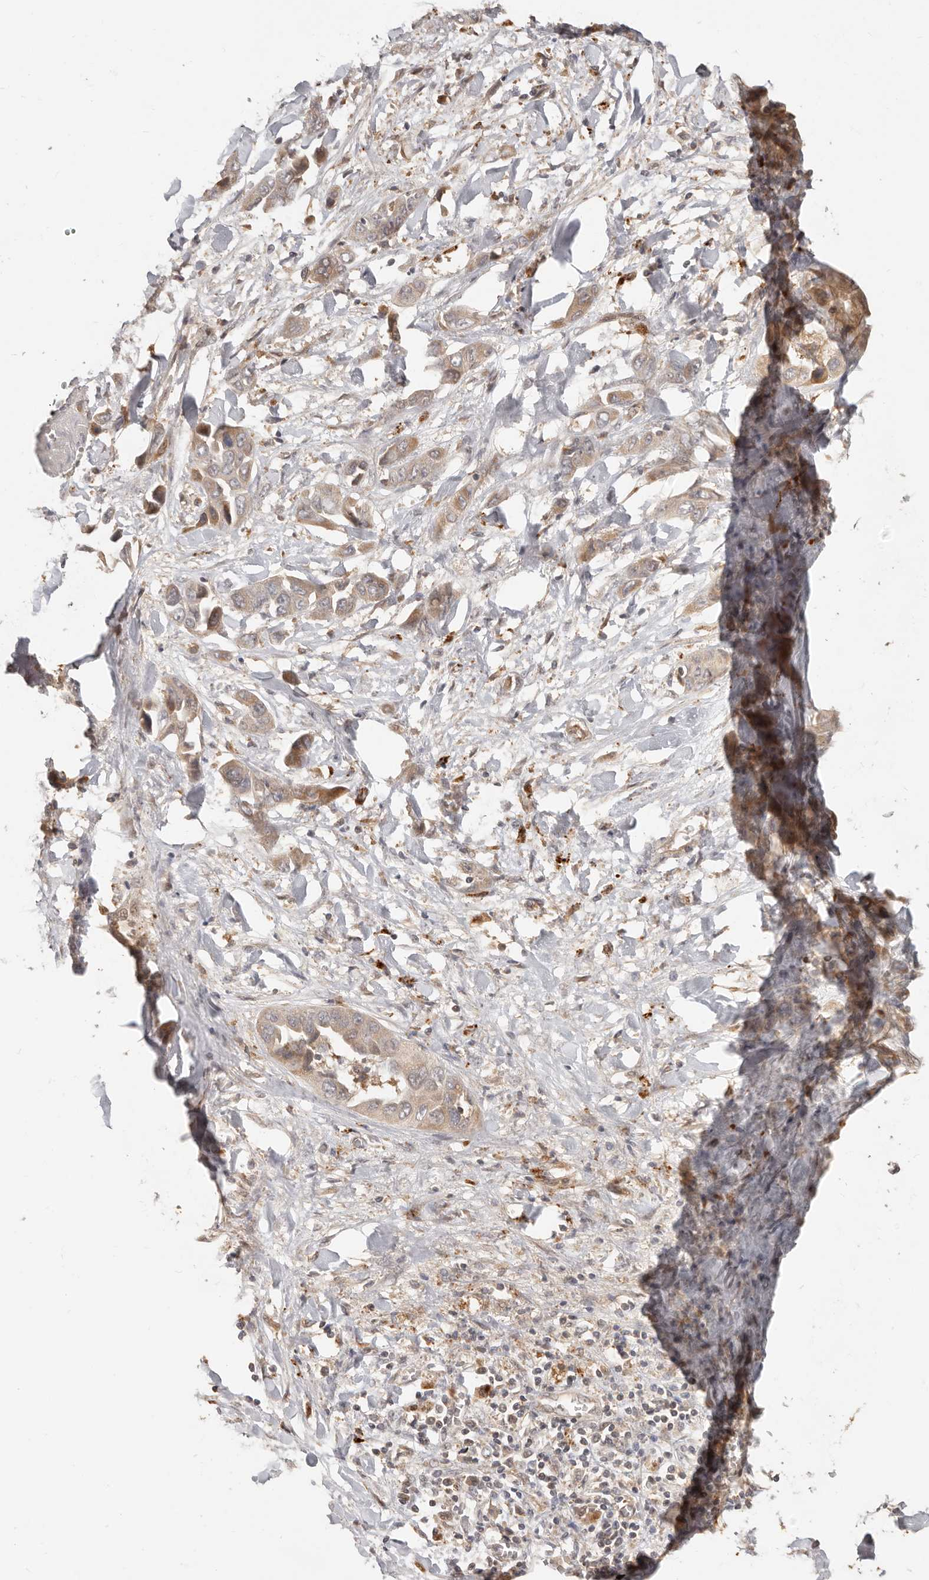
{"staining": {"intensity": "weak", "quantity": ">75%", "location": "cytoplasmic/membranous"}, "tissue": "liver cancer", "cell_type": "Tumor cells", "image_type": "cancer", "snomed": [{"axis": "morphology", "description": "Cholangiocarcinoma"}, {"axis": "topography", "description": "Liver"}], "caption": "Immunohistochemistry (IHC) staining of liver cancer, which shows low levels of weak cytoplasmic/membranous expression in about >75% of tumor cells indicating weak cytoplasmic/membranous protein positivity. The staining was performed using DAB (3,3'-diaminobenzidine) (brown) for protein detection and nuclei were counterstained in hematoxylin (blue).", "gene": "MTFR2", "patient": {"sex": "female", "age": 52}}